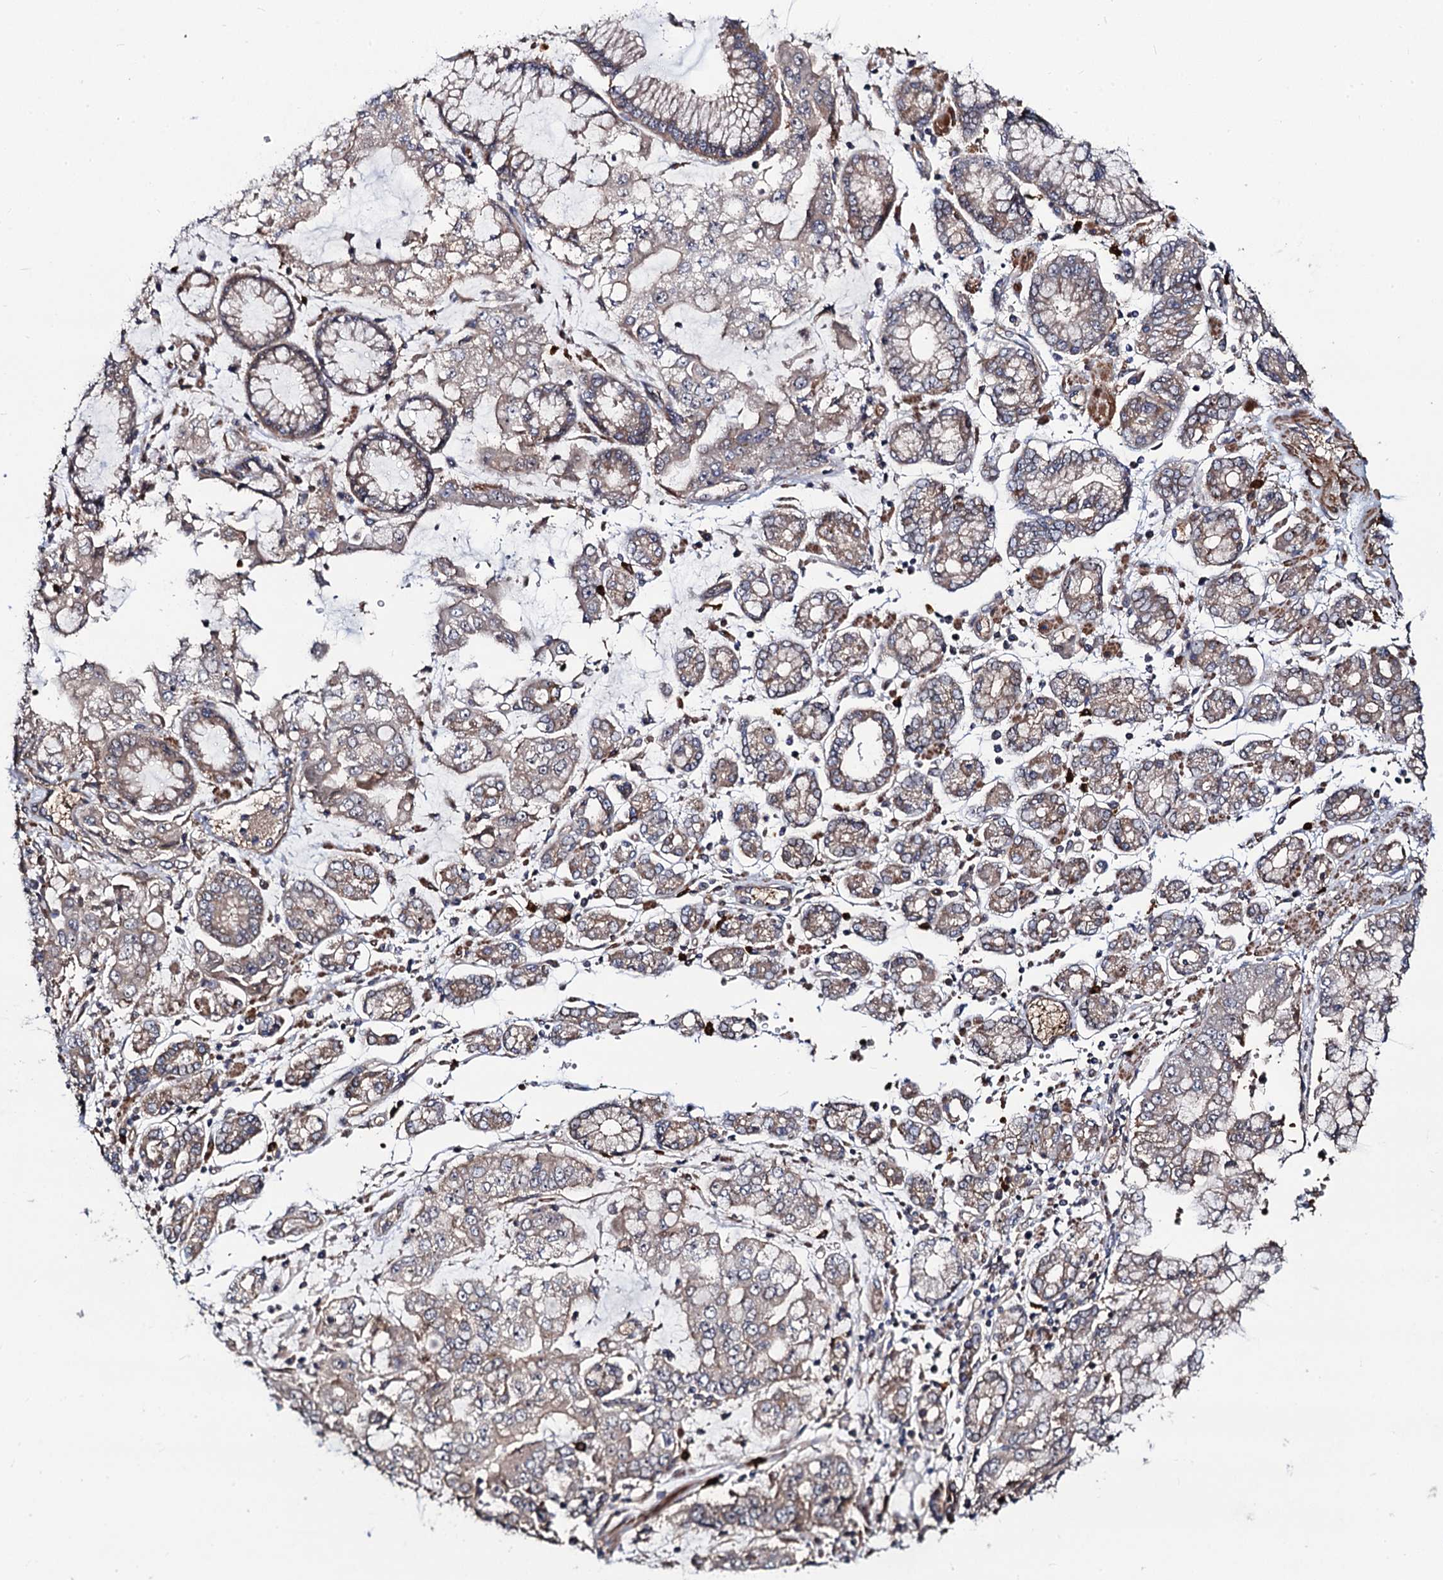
{"staining": {"intensity": "weak", "quantity": "<25%", "location": "cytoplasmic/membranous"}, "tissue": "stomach cancer", "cell_type": "Tumor cells", "image_type": "cancer", "snomed": [{"axis": "morphology", "description": "Adenocarcinoma, NOS"}, {"axis": "topography", "description": "Stomach"}], "caption": "There is no significant positivity in tumor cells of stomach cancer (adenocarcinoma).", "gene": "KXD1", "patient": {"sex": "male", "age": 76}}